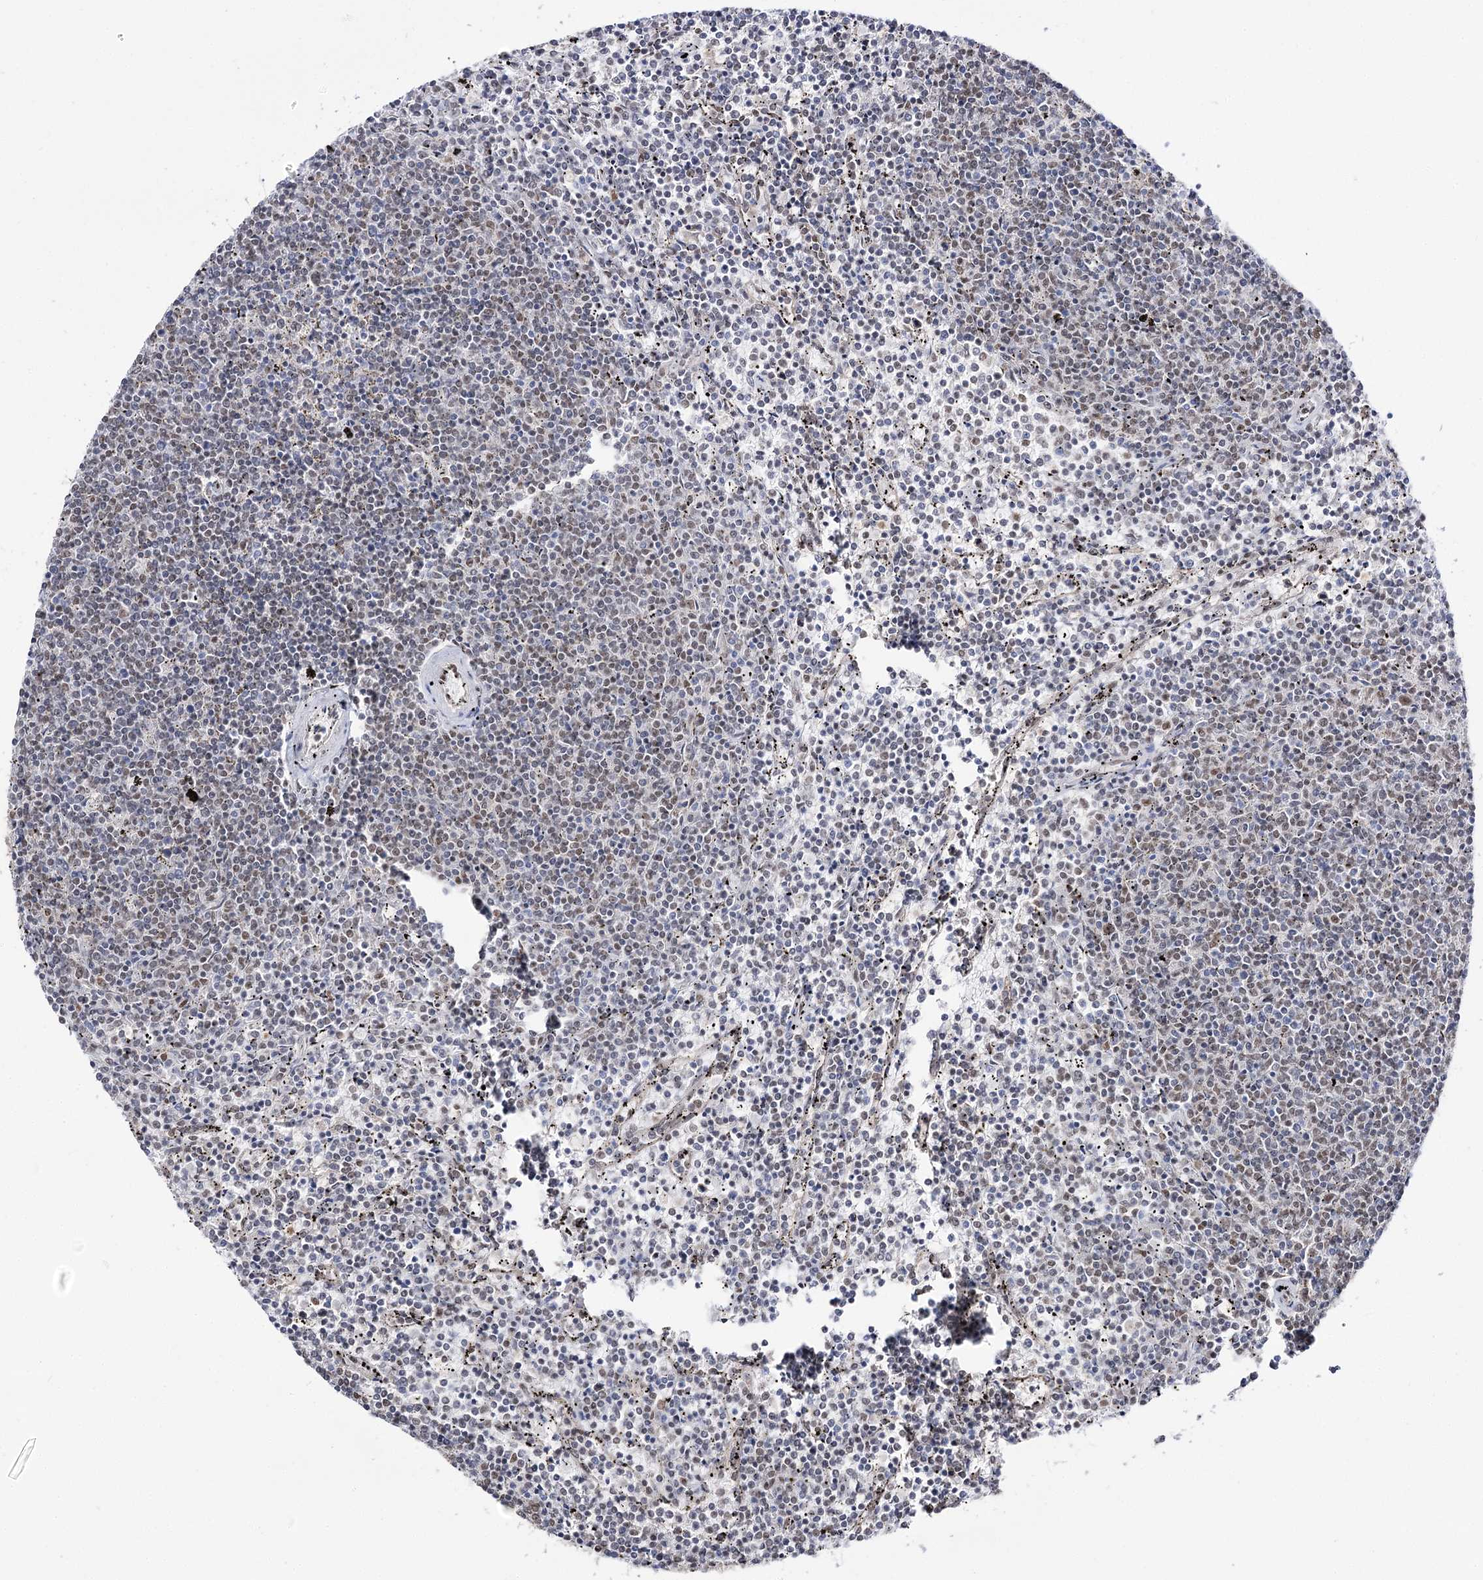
{"staining": {"intensity": "weak", "quantity": "<25%", "location": "nuclear"}, "tissue": "lymphoma", "cell_type": "Tumor cells", "image_type": "cancer", "snomed": [{"axis": "morphology", "description": "Malignant lymphoma, non-Hodgkin's type, Low grade"}, {"axis": "topography", "description": "Spleen"}], "caption": "Tumor cells show no significant expression in lymphoma. (Brightfield microscopy of DAB IHC at high magnification).", "gene": "VGLL4", "patient": {"sex": "female", "age": 50}}